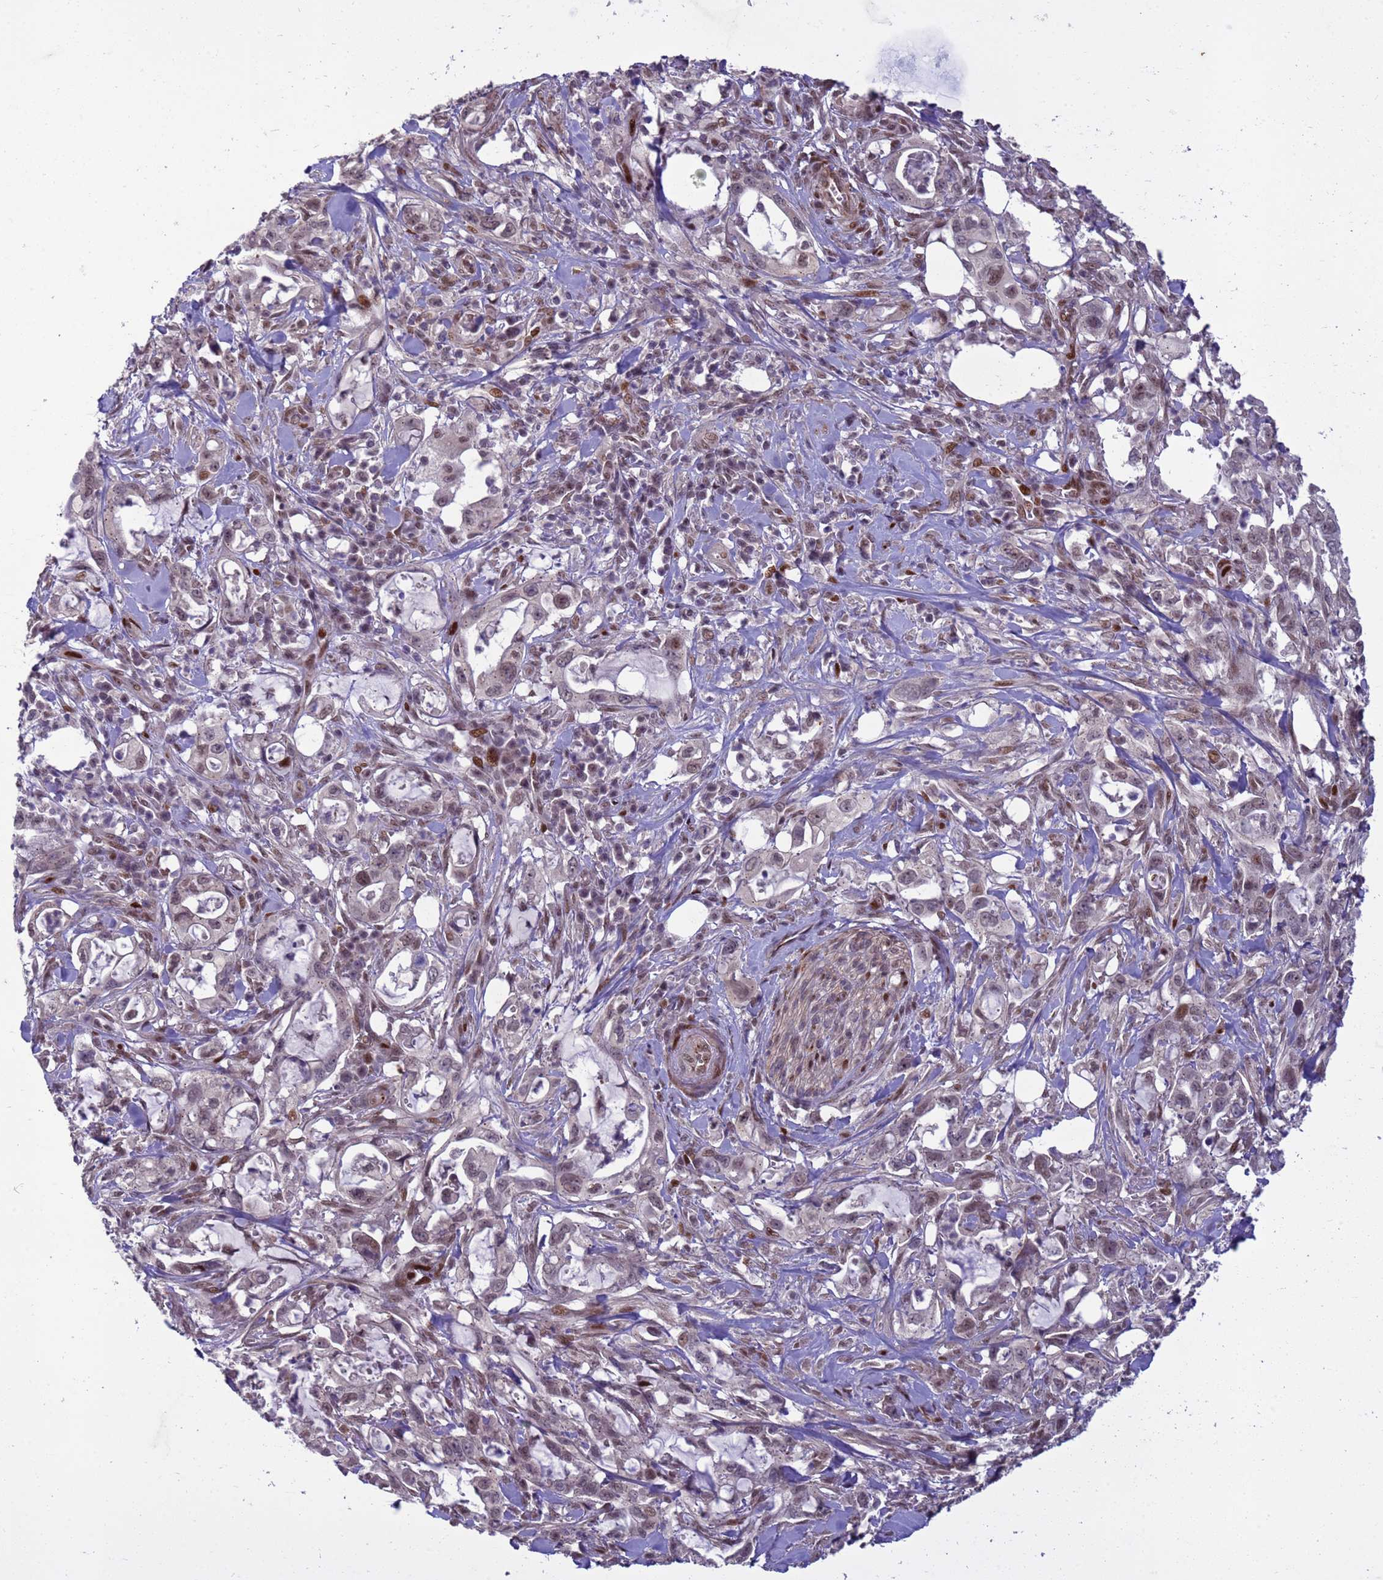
{"staining": {"intensity": "weak", "quantity": "<25%", "location": "nuclear"}, "tissue": "pancreatic cancer", "cell_type": "Tumor cells", "image_type": "cancer", "snomed": [{"axis": "morphology", "description": "Adenocarcinoma, NOS"}, {"axis": "topography", "description": "Pancreas"}], "caption": "The IHC histopathology image has no significant expression in tumor cells of pancreatic adenocarcinoma tissue.", "gene": "SHC3", "patient": {"sex": "female", "age": 61}}